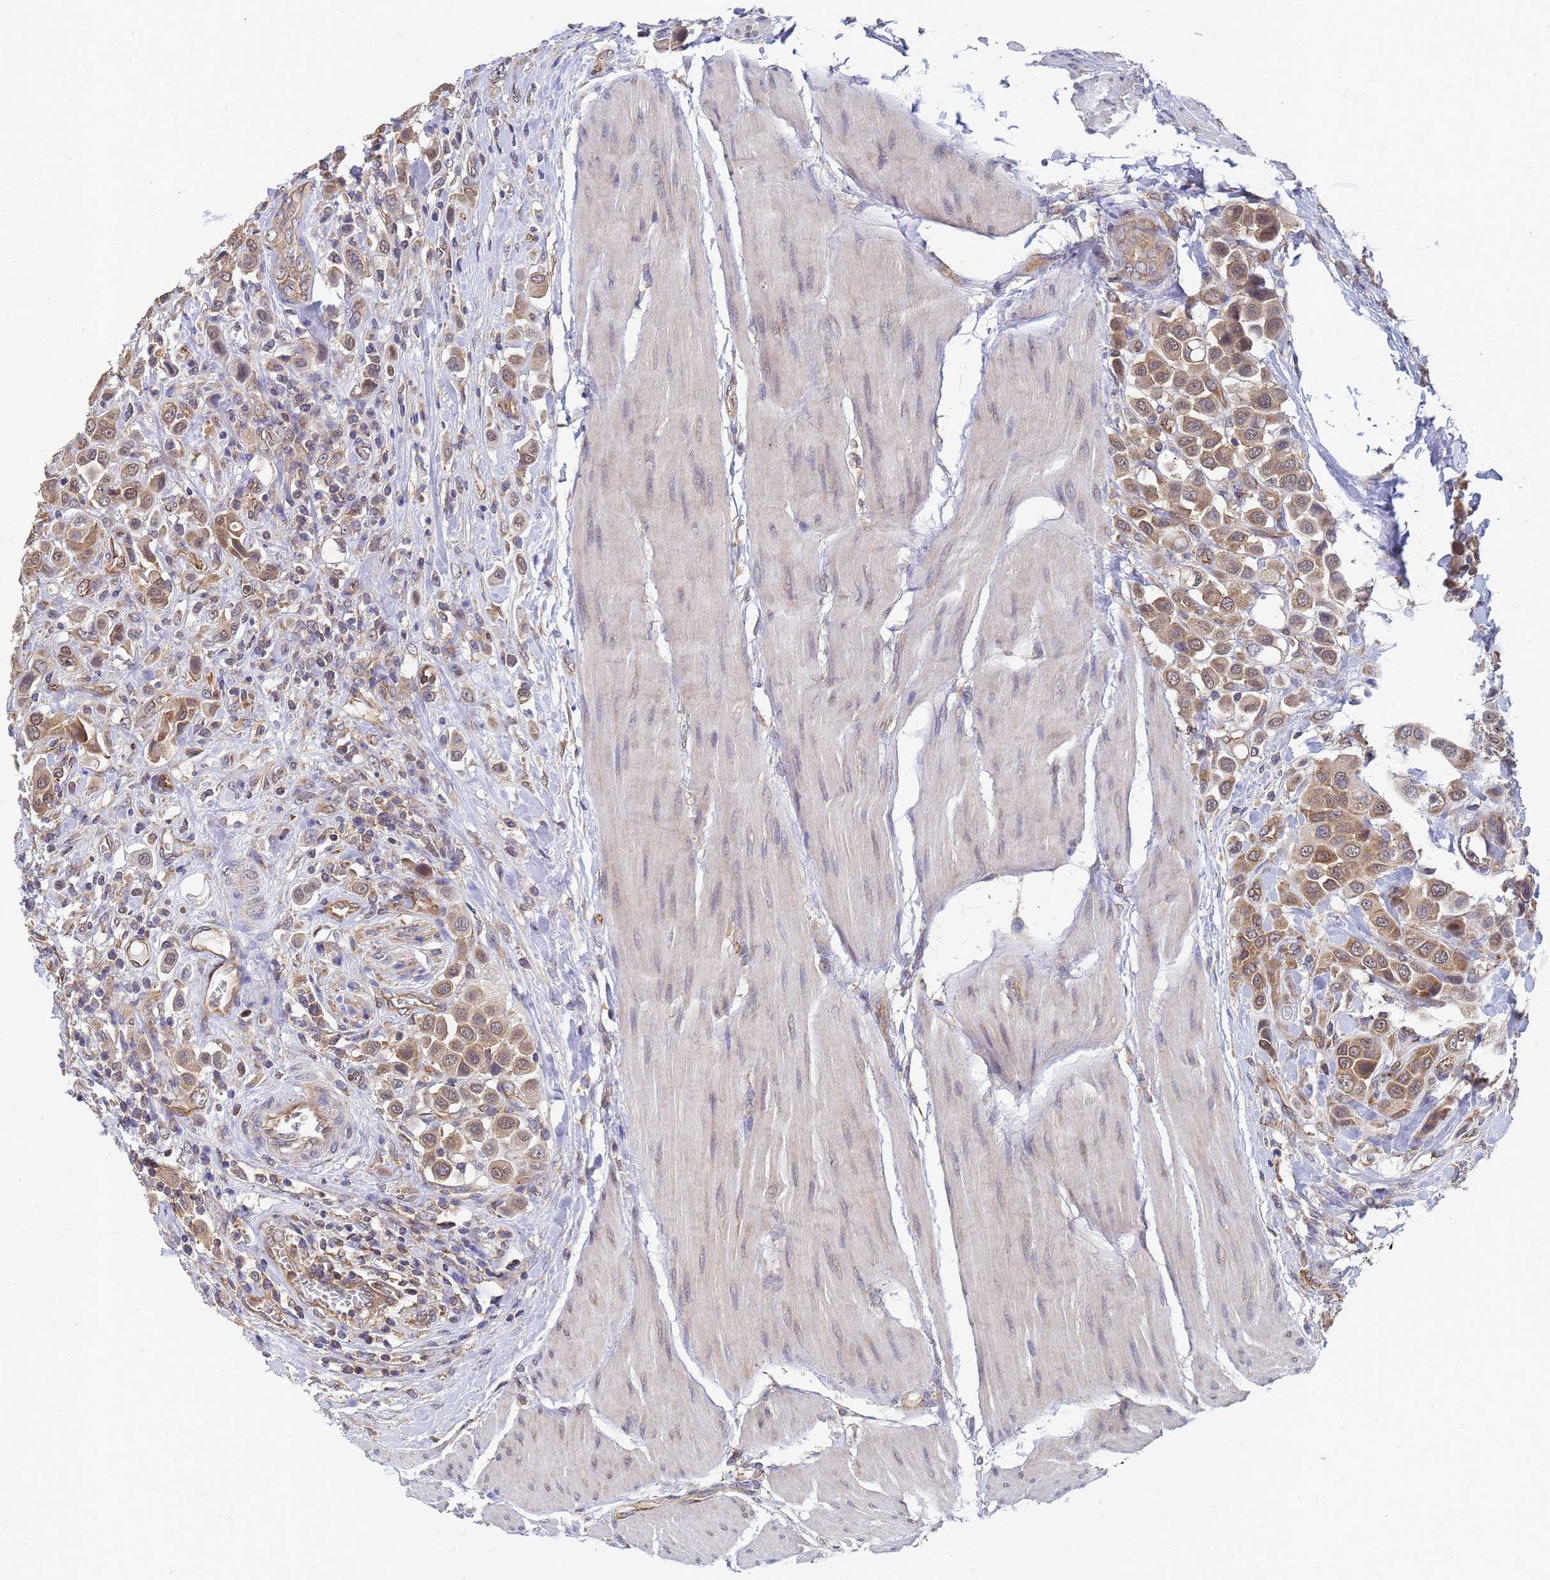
{"staining": {"intensity": "moderate", "quantity": ">75%", "location": "cytoplasmic/membranous,nuclear"}, "tissue": "urothelial cancer", "cell_type": "Tumor cells", "image_type": "cancer", "snomed": [{"axis": "morphology", "description": "Urothelial carcinoma, High grade"}, {"axis": "topography", "description": "Urinary bladder"}], "caption": "Immunohistochemistry photomicrograph of neoplastic tissue: urothelial carcinoma (high-grade) stained using immunohistochemistry (IHC) displays medium levels of moderate protein expression localized specifically in the cytoplasmic/membranous and nuclear of tumor cells, appearing as a cytoplasmic/membranous and nuclear brown color.", "gene": "ALS2CL", "patient": {"sex": "male", "age": 50}}